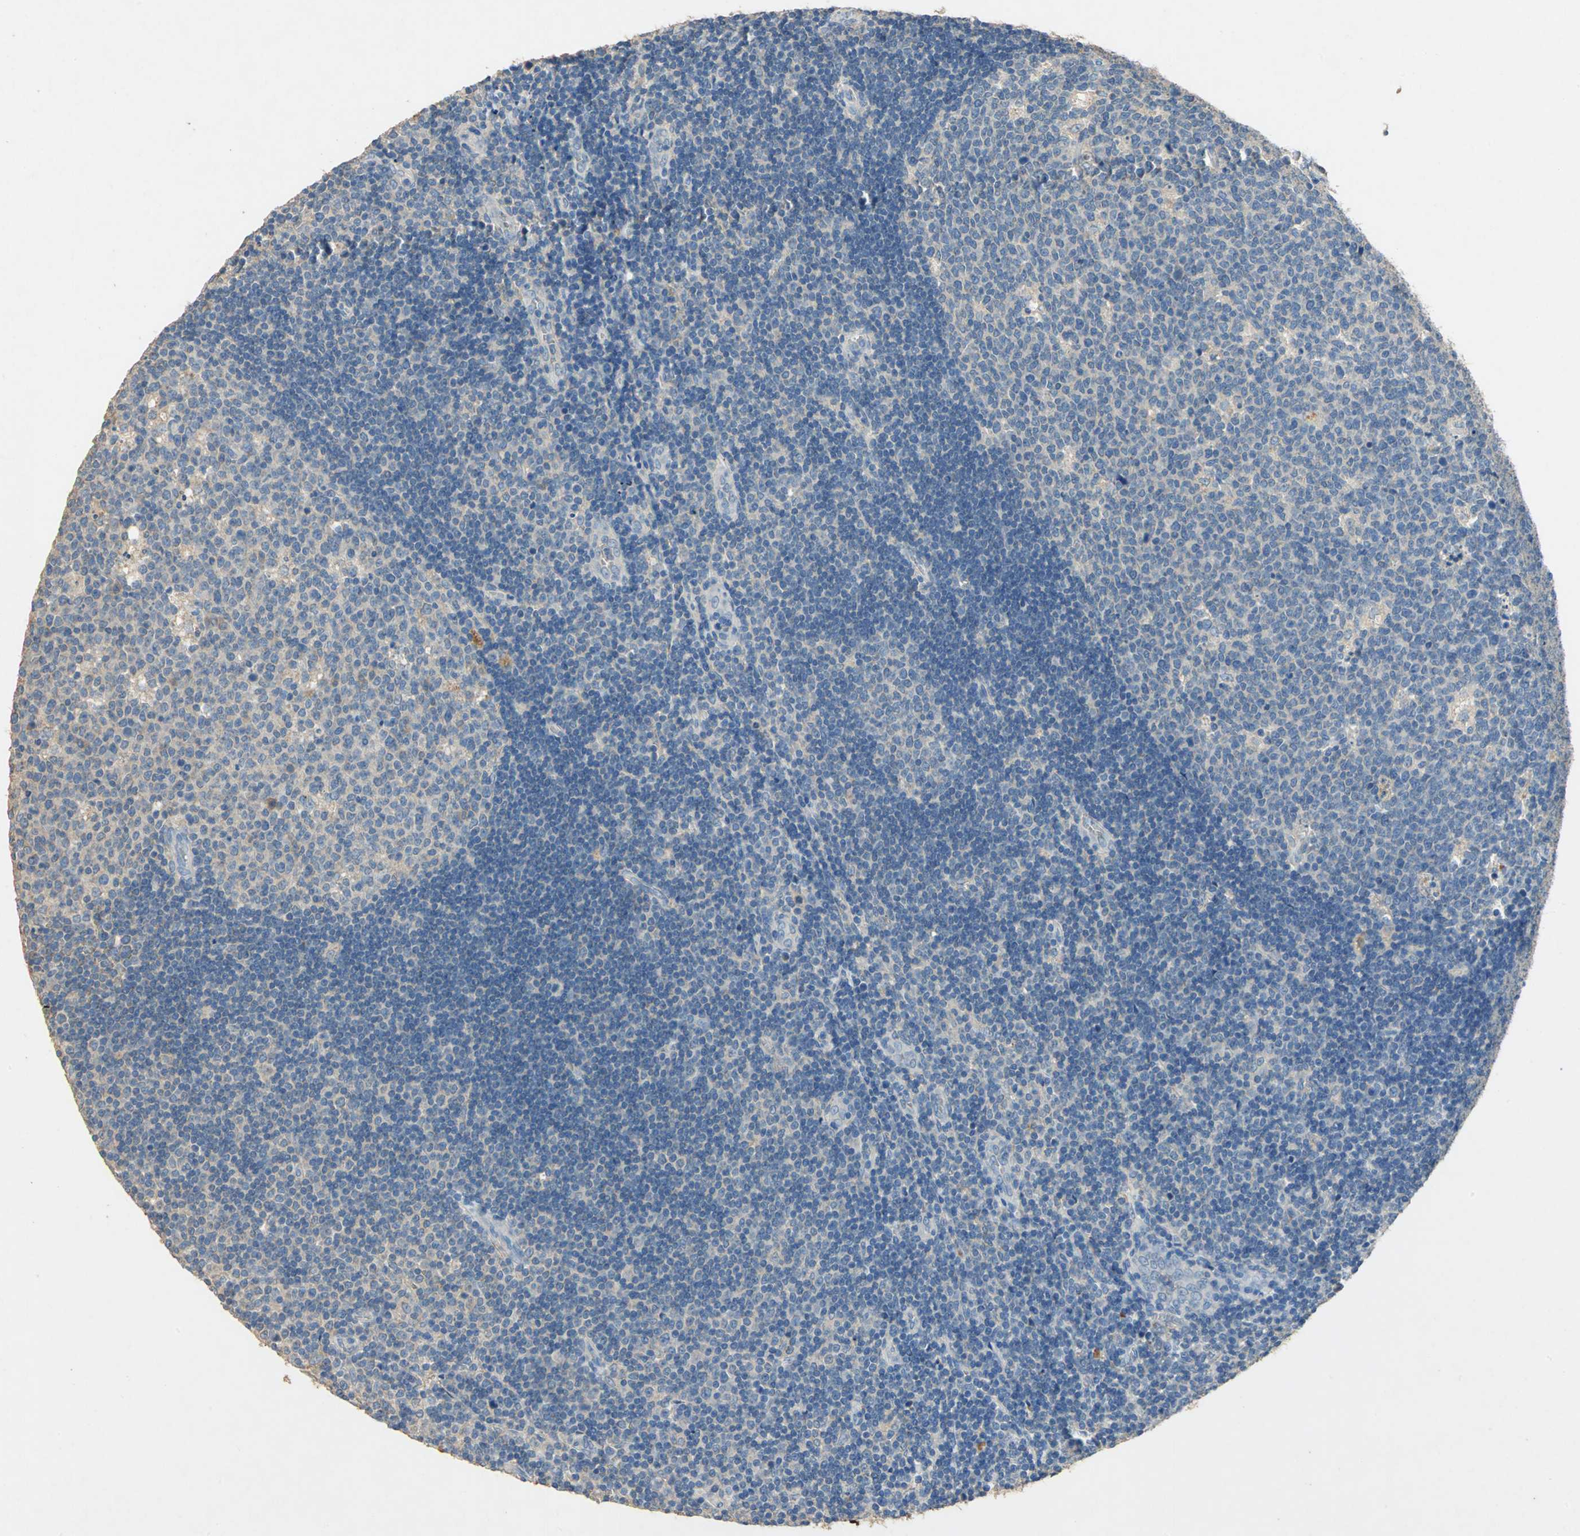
{"staining": {"intensity": "weak", "quantity": ">75%", "location": "cytoplasmic/membranous"}, "tissue": "lymph node", "cell_type": "Germinal center cells", "image_type": "normal", "snomed": [{"axis": "morphology", "description": "Normal tissue, NOS"}, {"axis": "topography", "description": "Lymph node"}, {"axis": "topography", "description": "Salivary gland"}], "caption": "Protein expression analysis of normal lymph node shows weak cytoplasmic/membranous staining in about >75% of germinal center cells.", "gene": "ADAMTS5", "patient": {"sex": "male", "age": 8}}